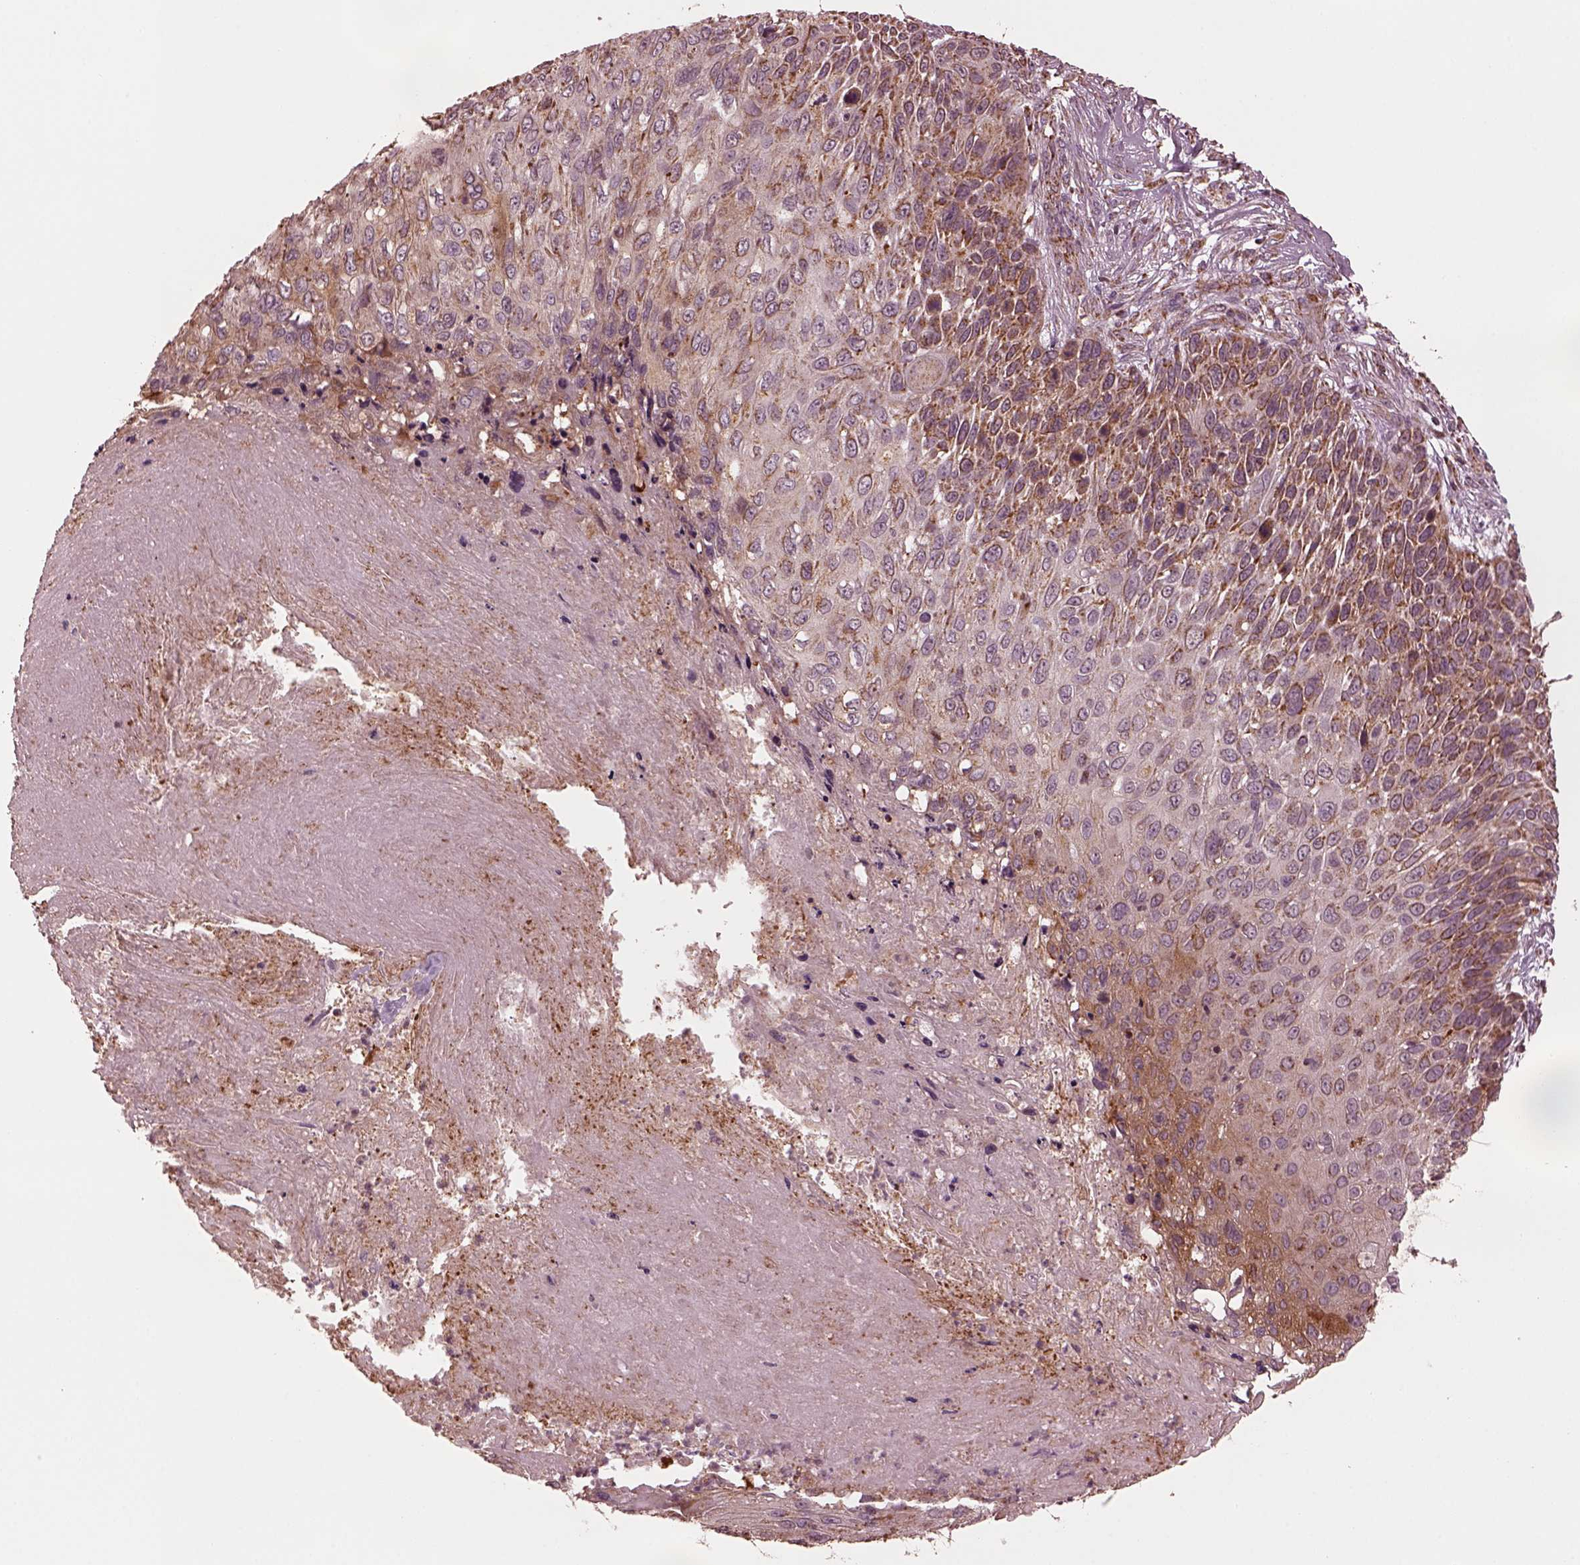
{"staining": {"intensity": "moderate", "quantity": "25%-75%", "location": "cytoplasmic/membranous"}, "tissue": "skin cancer", "cell_type": "Tumor cells", "image_type": "cancer", "snomed": [{"axis": "morphology", "description": "Squamous cell carcinoma, NOS"}, {"axis": "topography", "description": "Skin"}], "caption": "Immunohistochemical staining of human skin squamous cell carcinoma exhibits medium levels of moderate cytoplasmic/membranous expression in about 25%-75% of tumor cells.", "gene": "NDUFB10", "patient": {"sex": "male", "age": 92}}